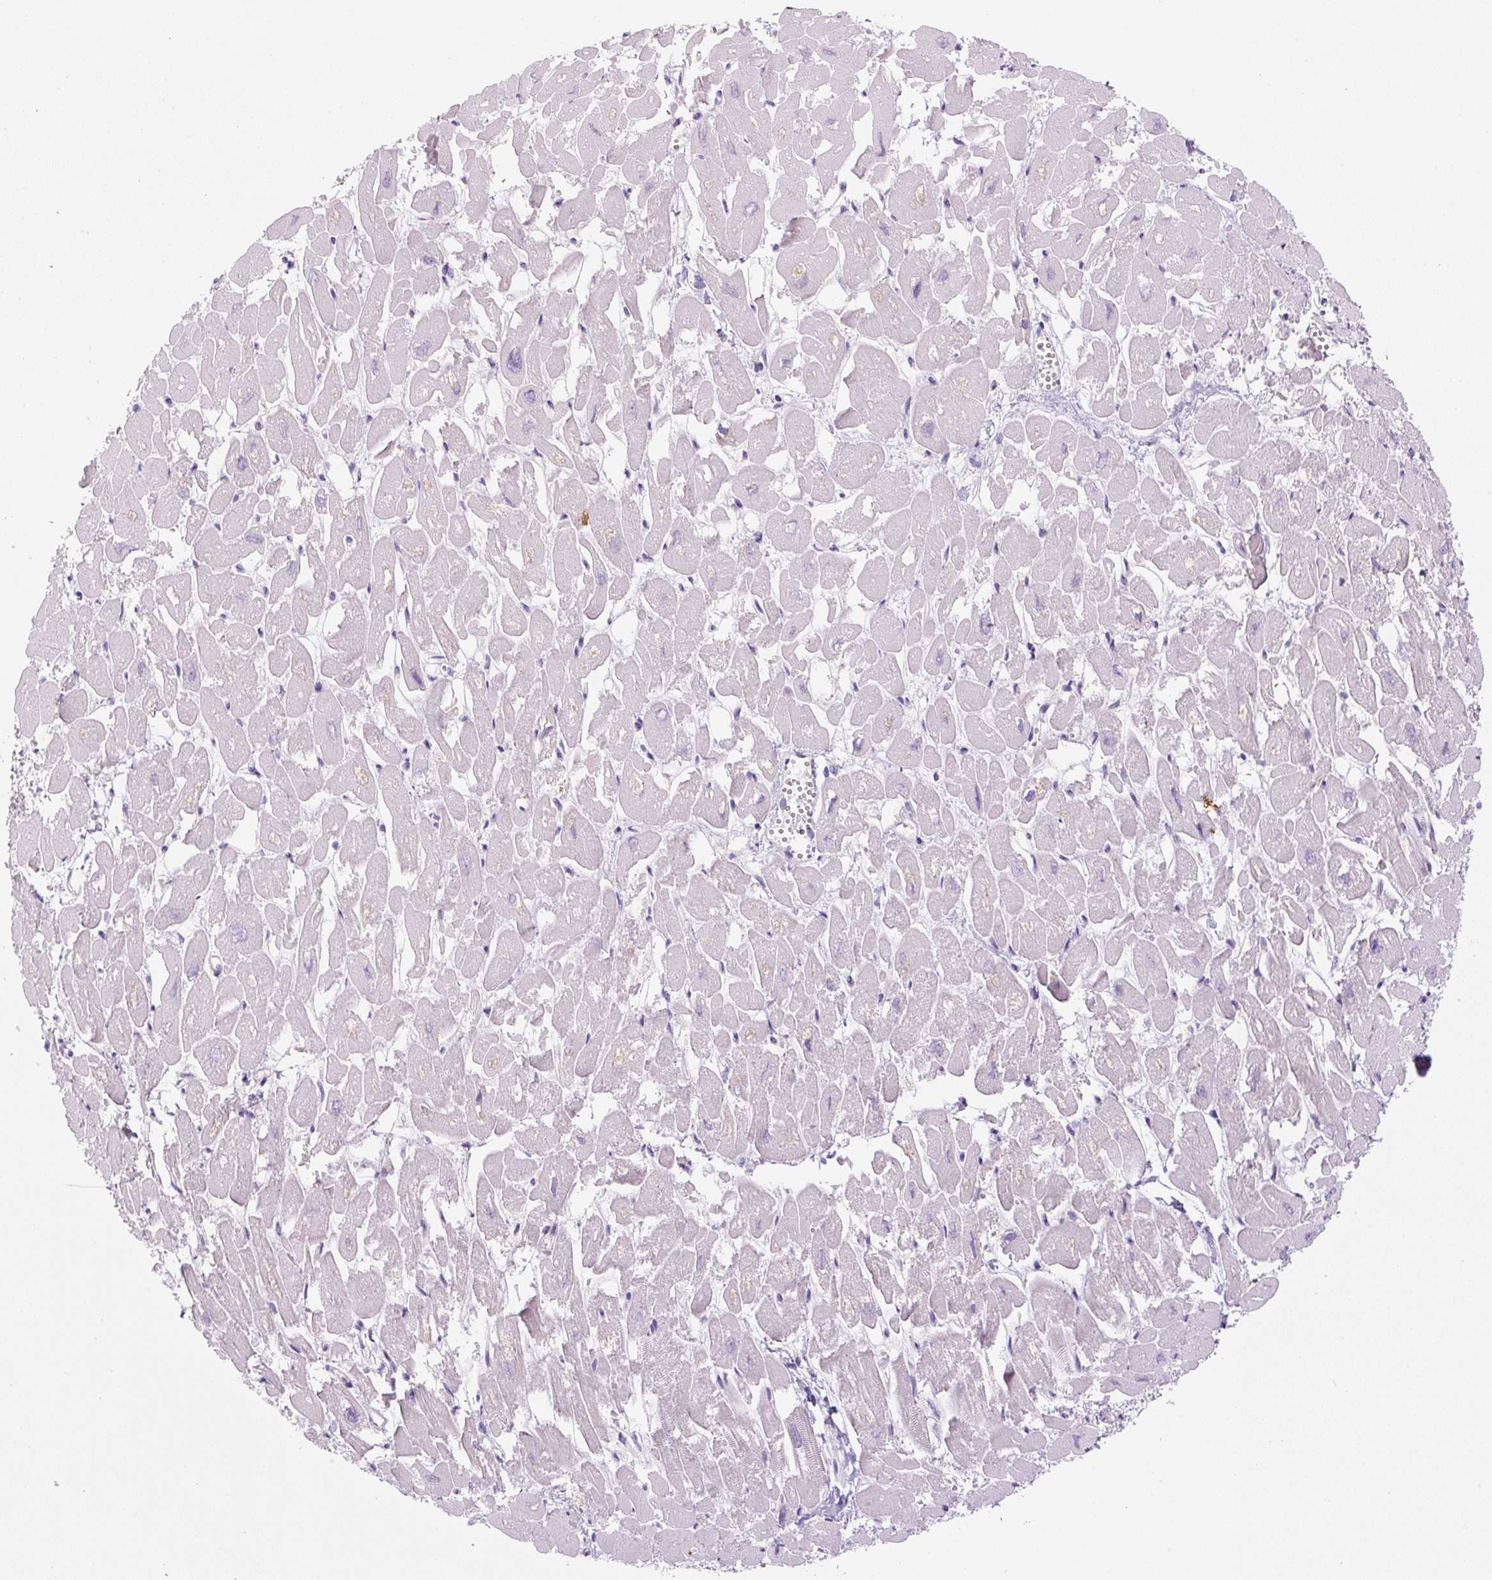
{"staining": {"intensity": "negative", "quantity": "none", "location": "none"}, "tissue": "heart muscle", "cell_type": "Cardiomyocytes", "image_type": "normal", "snomed": [{"axis": "morphology", "description": "Normal tissue, NOS"}, {"axis": "topography", "description": "Heart"}], "caption": "This is an IHC histopathology image of unremarkable heart muscle. There is no expression in cardiomyocytes.", "gene": "SPSB2", "patient": {"sex": "male", "age": 54}}